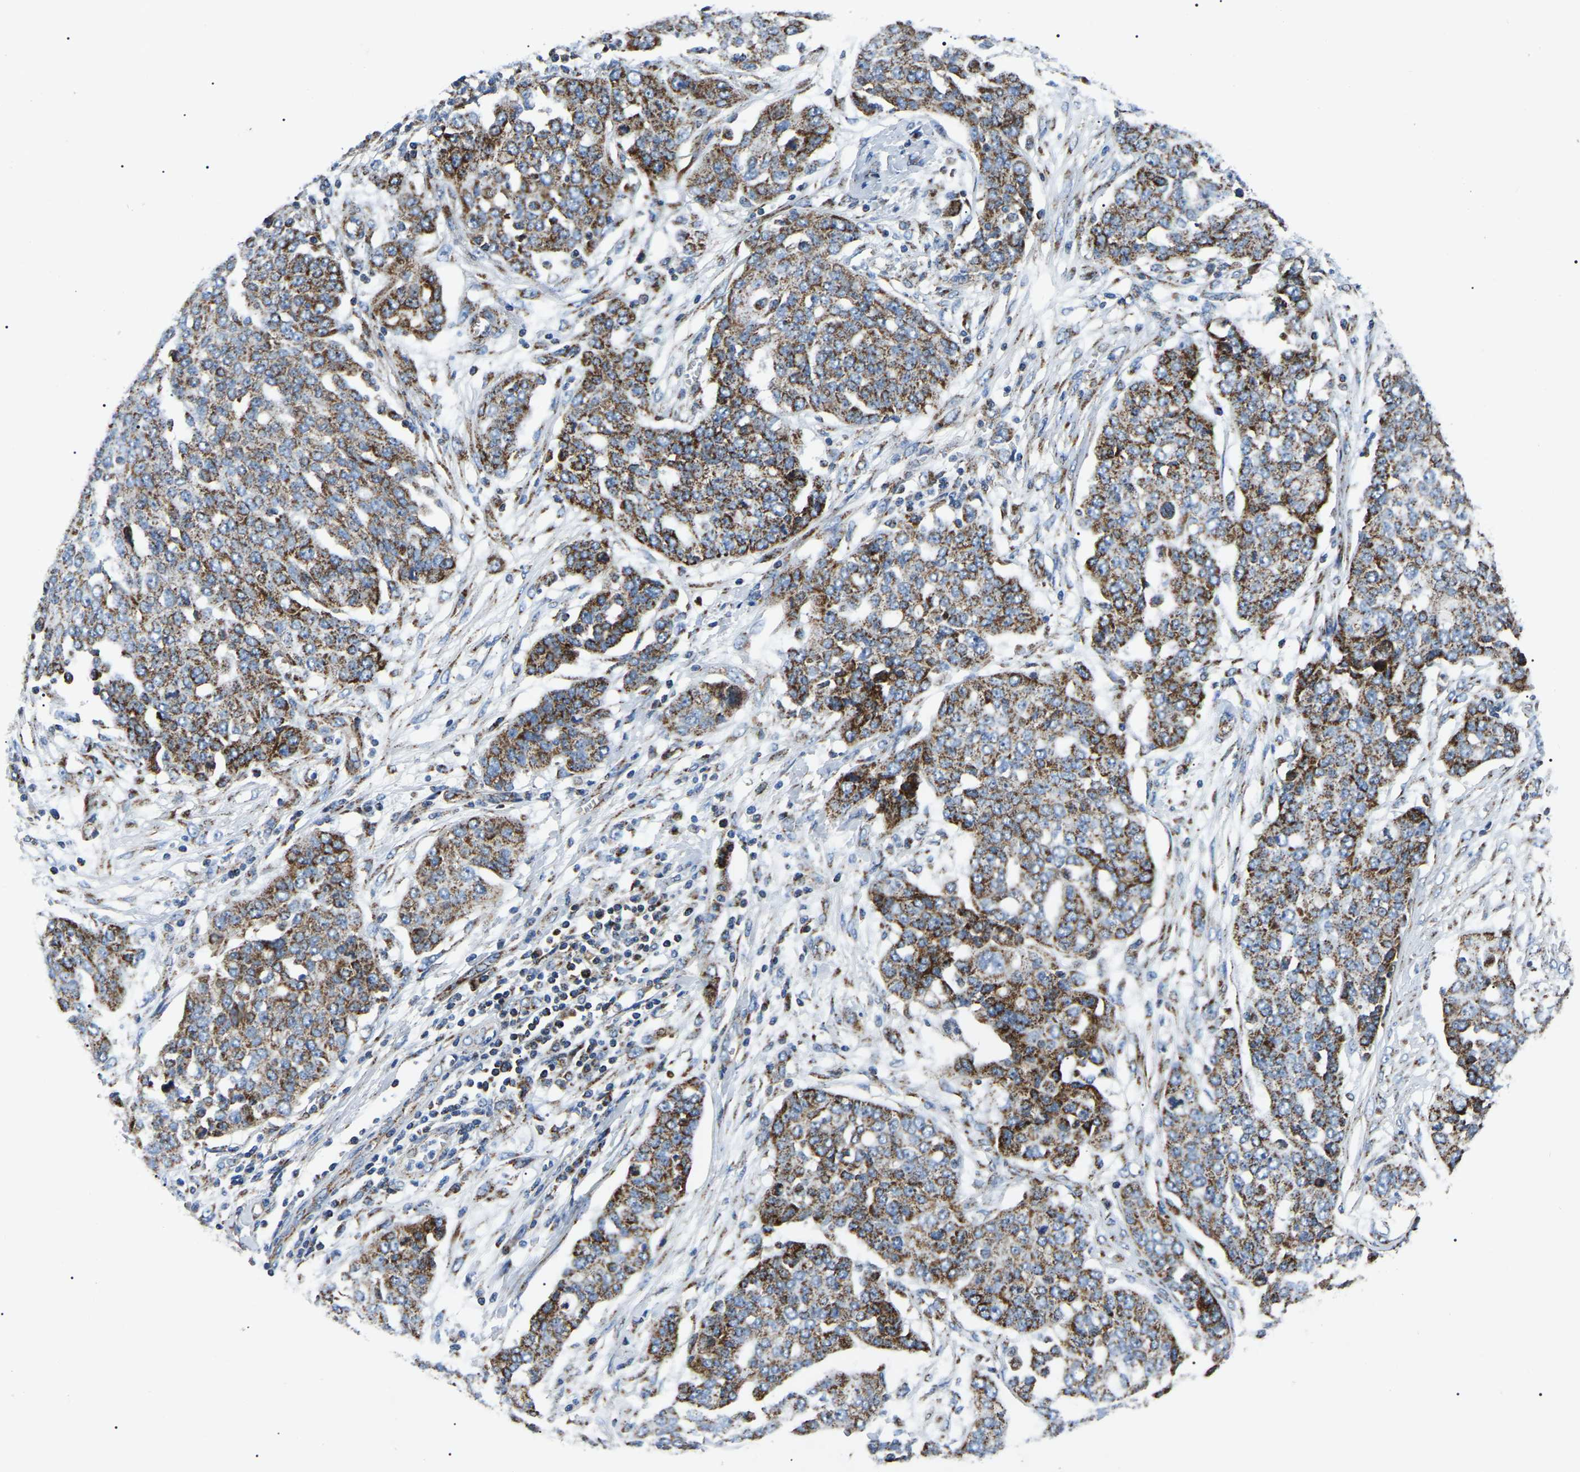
{"staining": {"intensity": "strong", "quantity": ">75%", "location": "cytoplasmic/membranous"}, "tissue": "ovarian cancer", "cell_type": "Tumor cells", "image_type": "cancer", "snomed": [{"axis": "morphology", "description": "Cystadenocarcinoma, serous, NOS"}, {"axis": "topography", "description": "Soft tissue"}, {"axis": "topography", "description": "Ovary"}], "caption": "Immunohistochemistry of serous cystadenocarcinoma (ovarian) exhibits high levels of strong cytoplasmic/membranous staining in about >75% of tumor cells.", "gene": "PPM1E", "patient": {"sex": "female", "age": 57}}